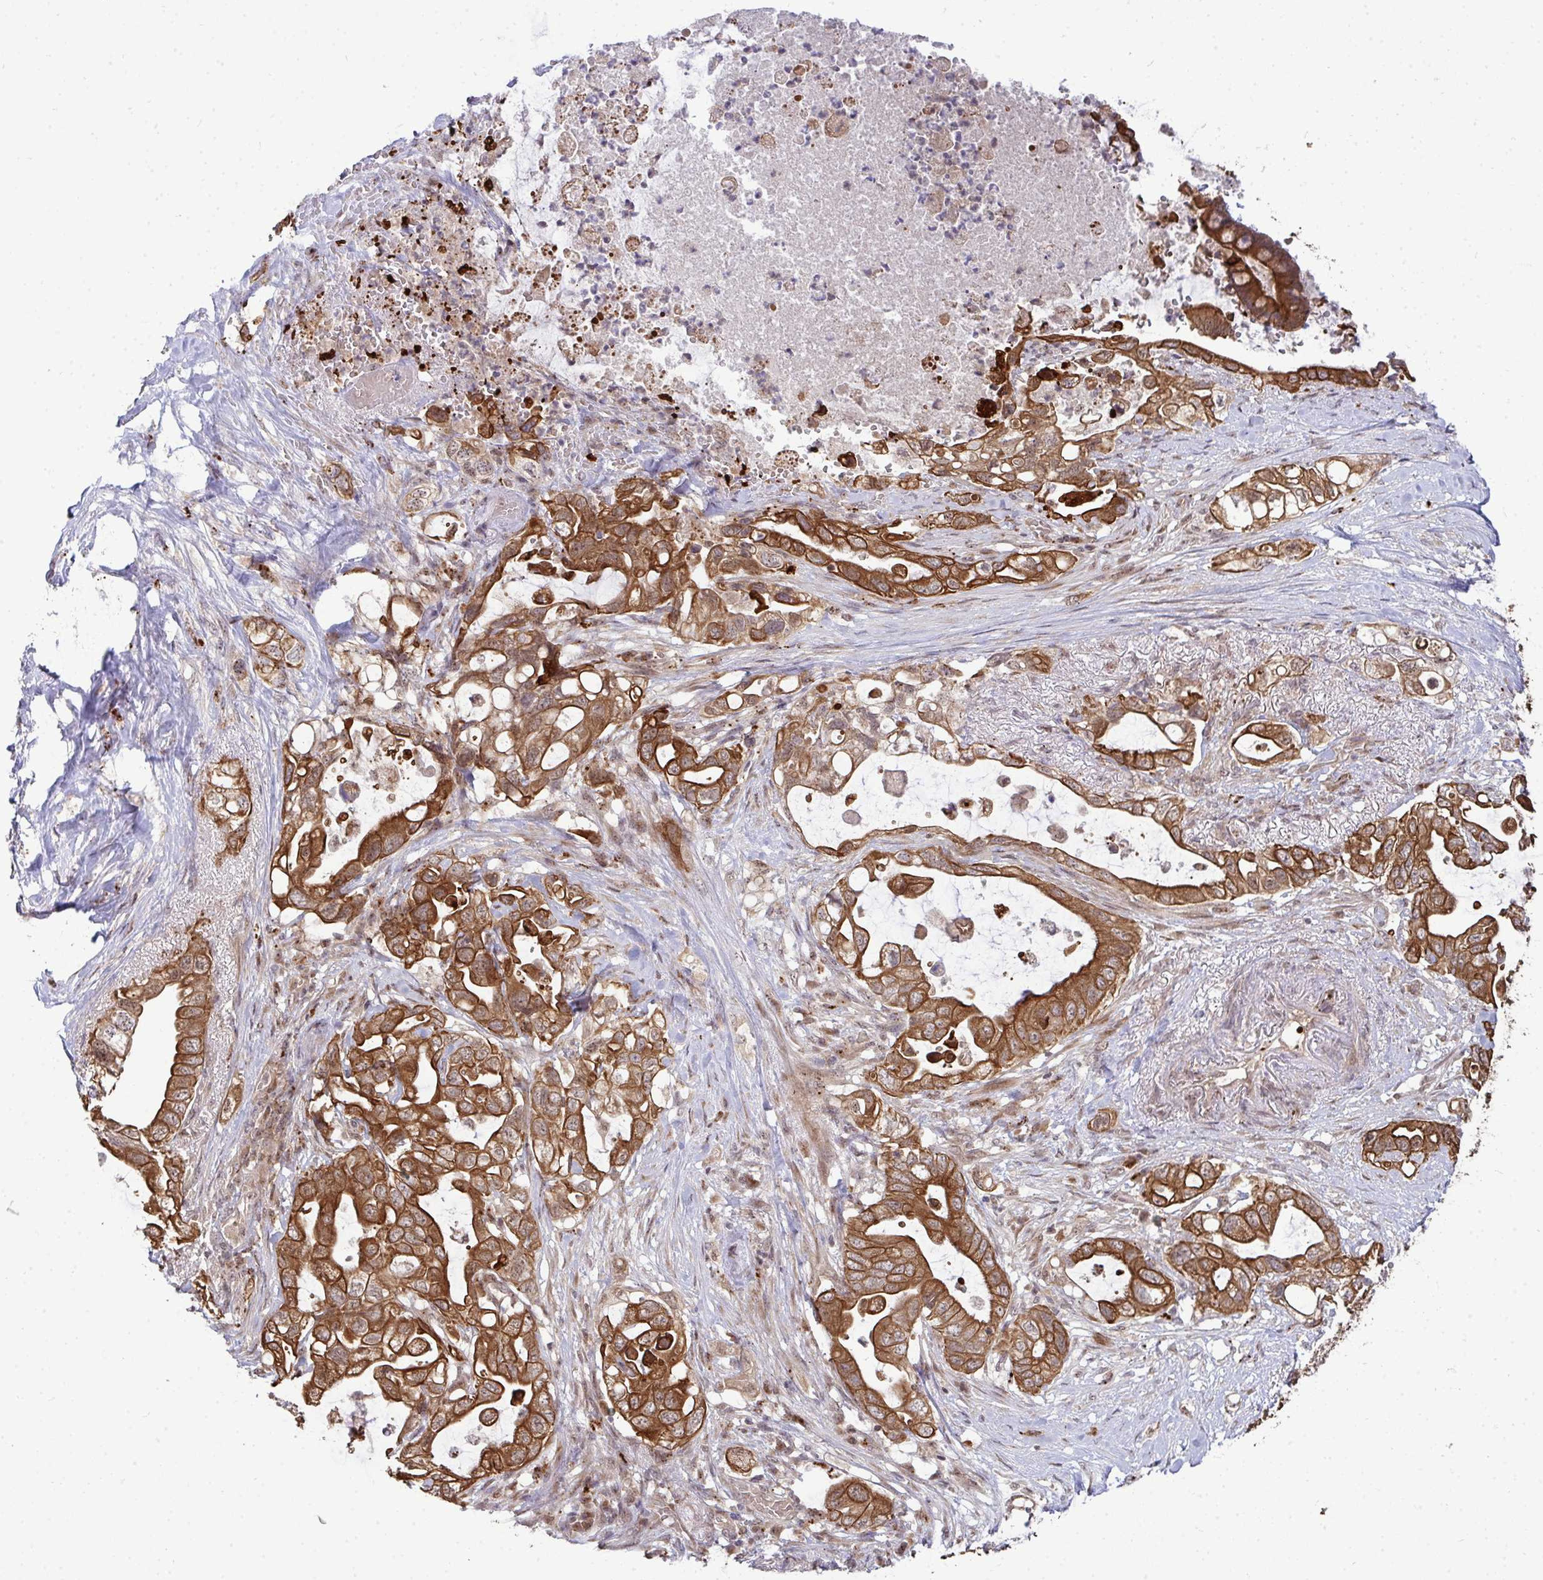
{"staining": {"intensity": "strong", "quantity": ">75%", "location": "cytoplasmic/membranous"}, "tissue": "pancreatic cancer", "cell_type": "Tumor cells", "image_type": "cancer", "snomed": [{"axis": "morphology", "description": "Adenocarcinoma, NOS"}, {"axis": "topography", "description": "Pancreas"}], "caption": "High-power microscopy captured an immunohistochemistry photomicrograph of pancreatic adenocarcinoma, revealing strong cytoplasmic/membranous expression in approximately >75% of tumor cells.", "gene": "TRIM44", "patient": {"sex": "female", "age": 72}}